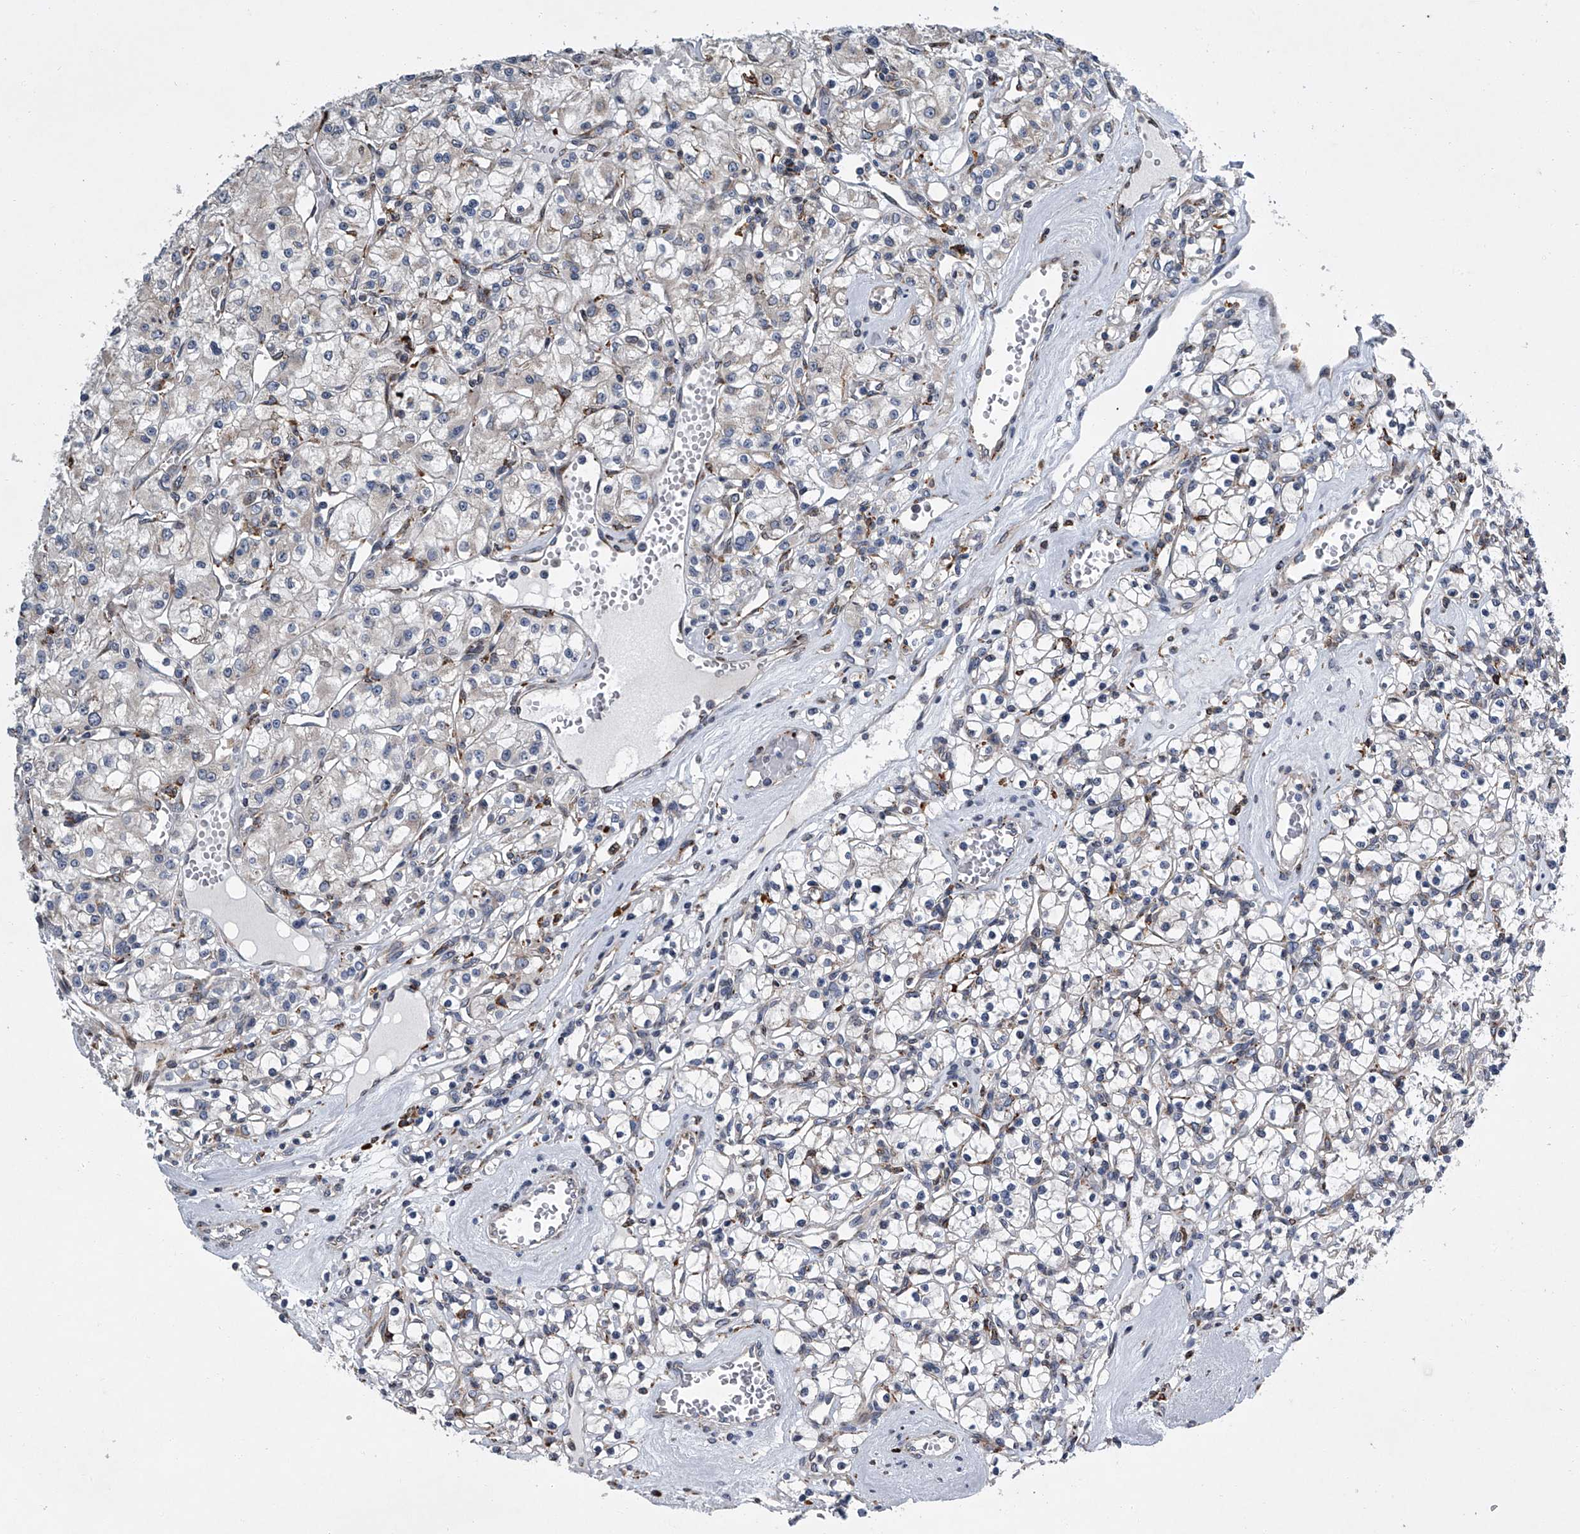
{"staining": {"intensity": "negative", "quantity": "none", "location": "none"}, "tissue": "renal cancer", "cell_type": "Tumor cells", "image_type": "cancer", "snomed": [{"axis": "morphology", "description": "Adenocarcinoma, NOS"}, {"axis": "topography", "description": "Kidney"}], "caption": "Immunohistochemistry (IHC) of renal cancer exhibits no staining in tumor cells. The staining is performed using DAB brown chromogen with nuclei counter-stained in using hematoxylin.", "gene": "TMEM63C", "patient": {"sex": "female", "age": 59}}